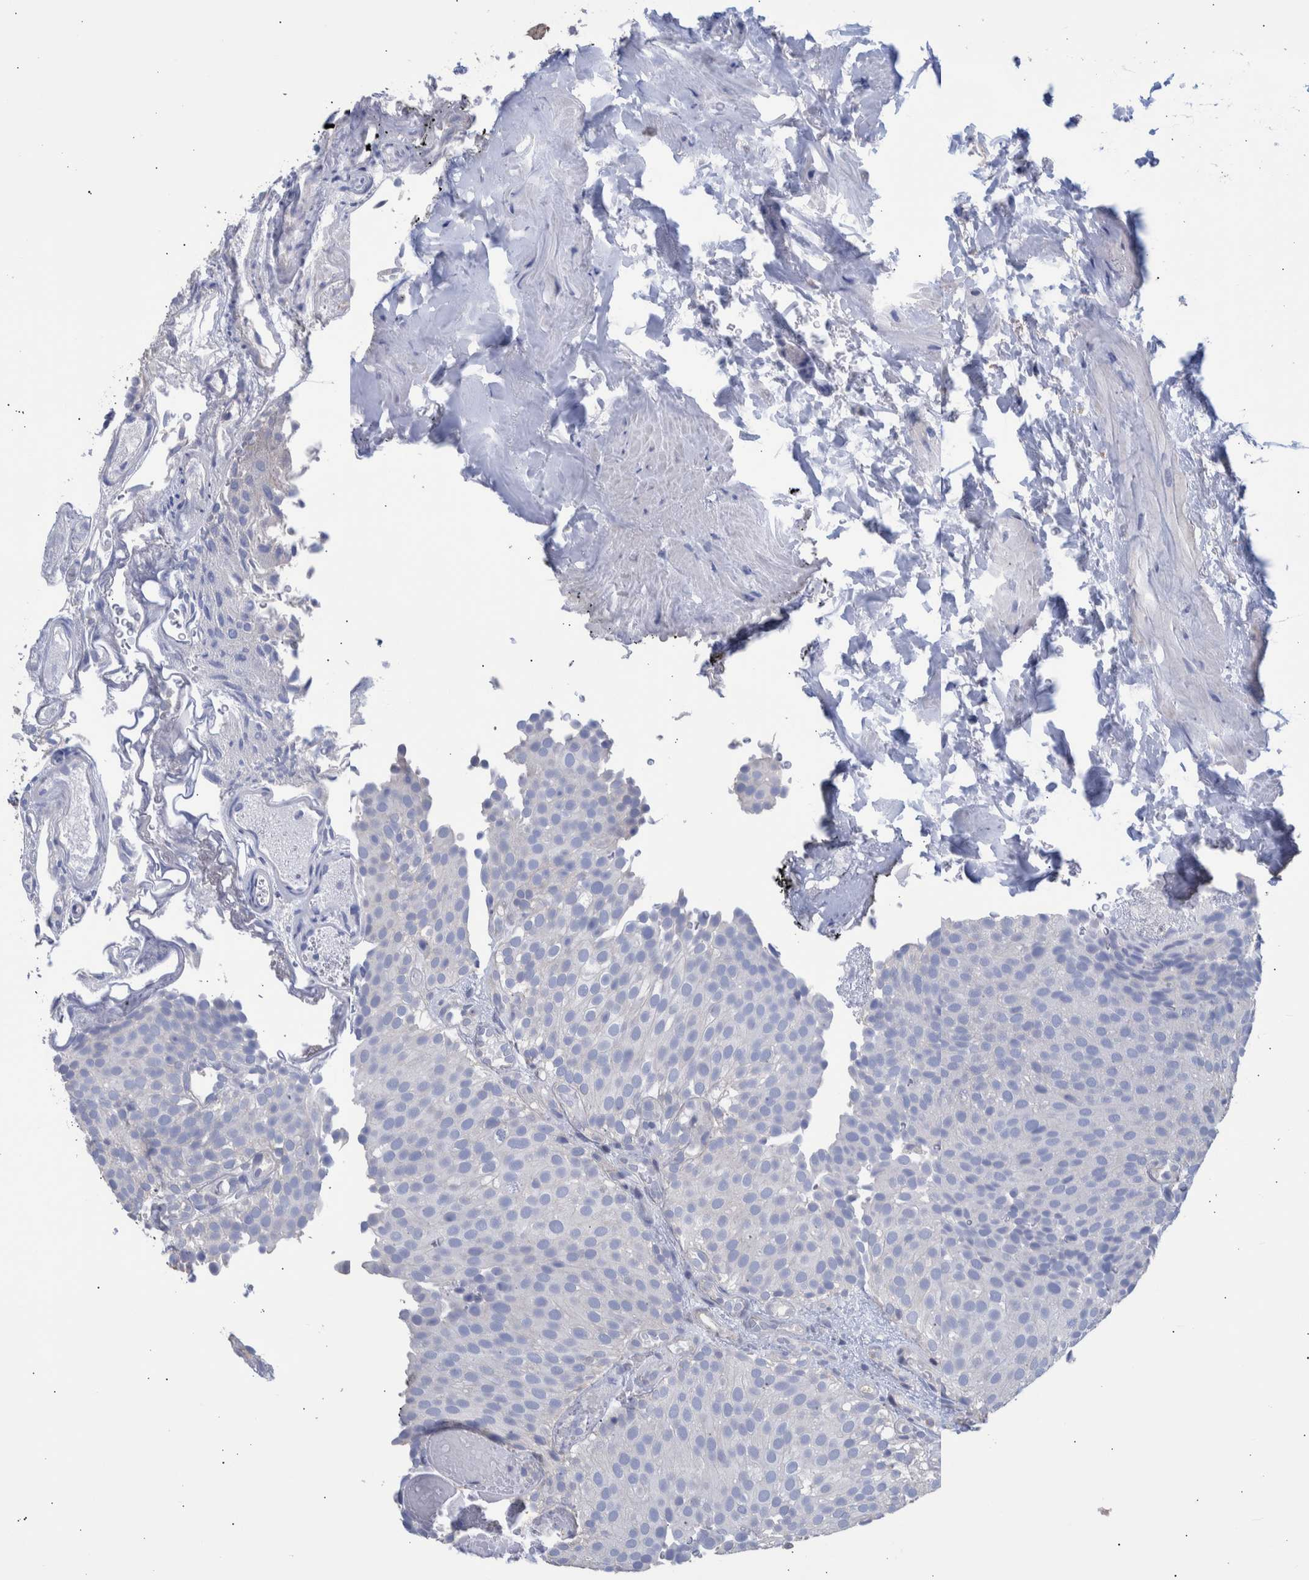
{"staining": {"intensity": "negative", "quantity": "none", "location": "none"}, "tissue": "urothelial cancer", "cell_type": "Tumor cells", "image_type": "cancer", "snomed": [{"axis": "morphology", "description": "Urothelial carcinoma, Low grade"}, {"axis": "topography", "description": "Urinary bladder"}], "caption": "A photomicrograph of human urothelial cancer is negative for staining in tumor cells.", "gene": "PPP3CC", "patient": {"sex": "male", "age": 78}}